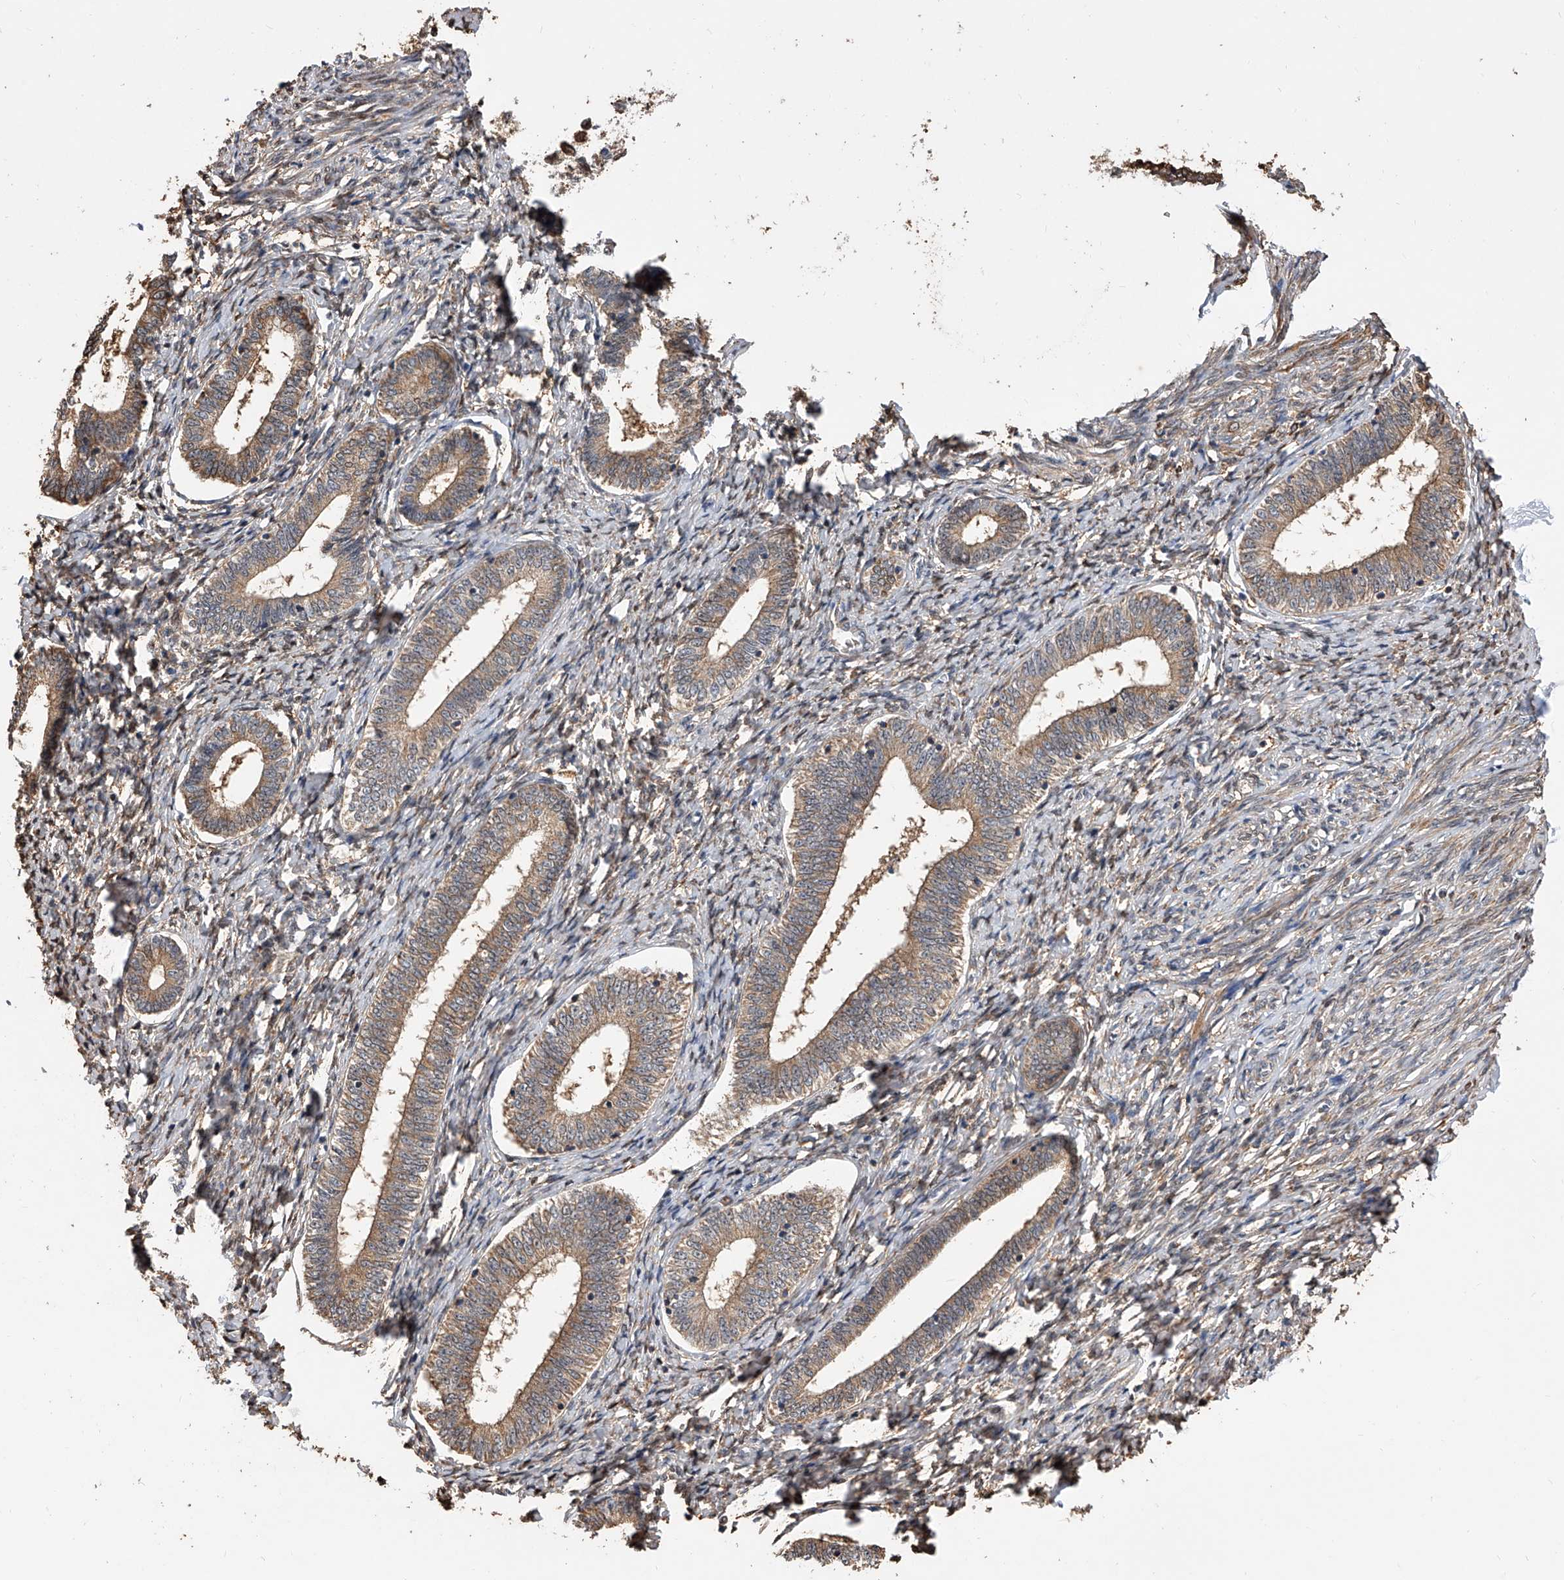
{"staining": {"intensity": "moderate", "quantity": "25%-75%", "location": "cytoplasmic/membranous"}, "tissue": "endometrium", "cell_type": "Cells in endometrial stroma", "image_type": "normal", "snomed": [{"axis": "morphology", "description": "Normal tissue, NOS"}, {"axis": "topography", "description": "Endometrium"}], "caption": "This histopathology image exhibits unremarkable endometrium stained with immunohistochemistry to label a protein in brown. The cytoplasmic/membranous of cells in endometrial stroma show moderate positivity for the protein. Nuclei are counter-stained blue.", "gene": "GMDS", "patient": {"sex": "female", "age": 72}}